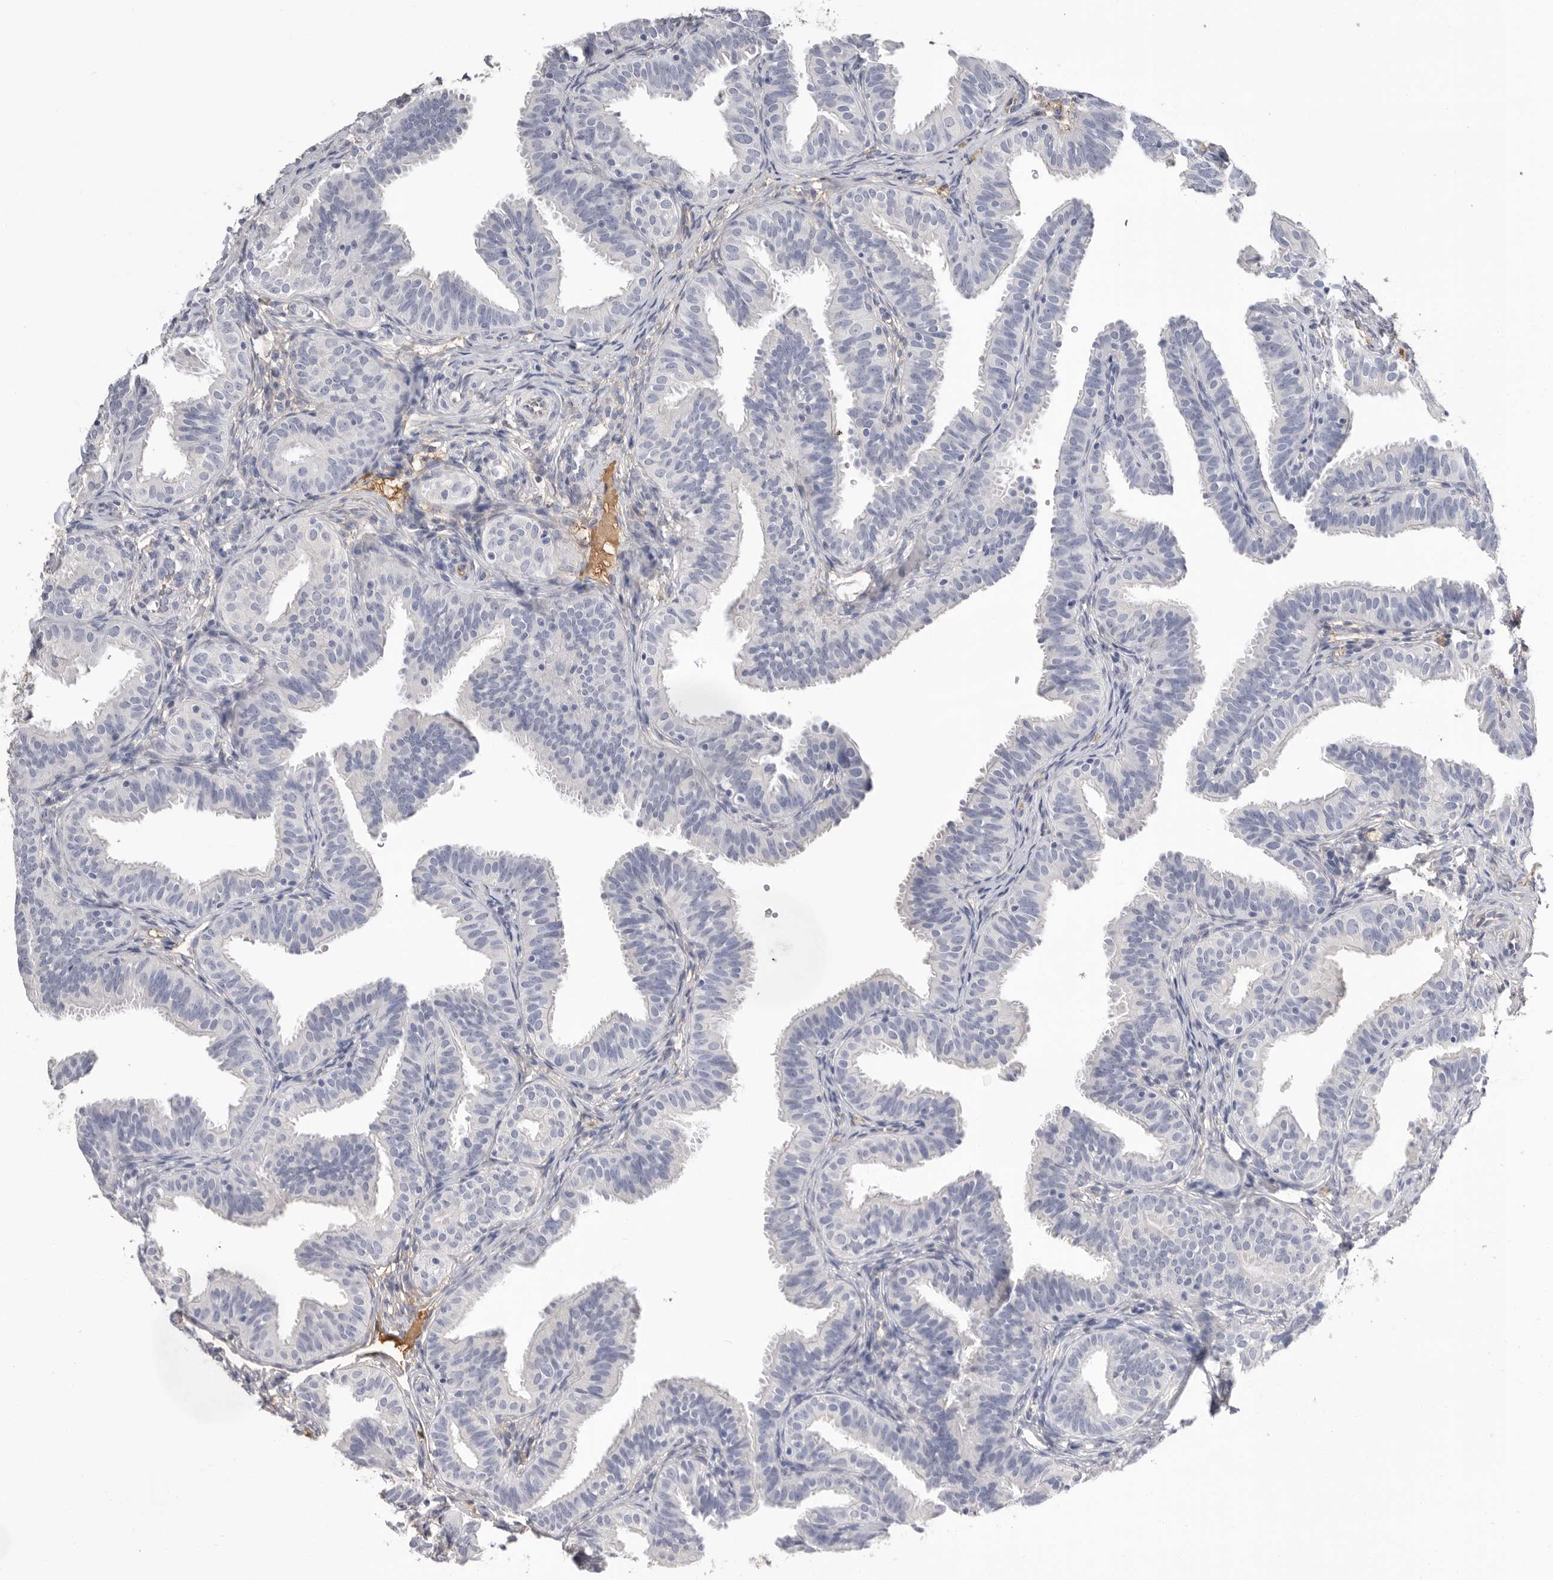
{"staining": {"intensity": "negative", "quantity": "none", "location": "none"}, "tissue": "fallopian tube", "cell_type": "Glandular cells", "image_type": "normal", "snomed": [{"axis": "morphology", "description": "Normal tissue, NOS"}, {"axis": "topography", "description": "Fallopian tube"}], "caption": "DAB (3,3'-diaminobenzidine) immunohistochemical staining of benign human fallopian tube displays no significant expression in glandular cells. The staining is performed using DAB (3,3'-diaminobenzidine) brown chromogen with nuclei counter-stained in using hematoxylin.", "gene": "APOA2", "patient": {"sex": "female", "age": 35}}